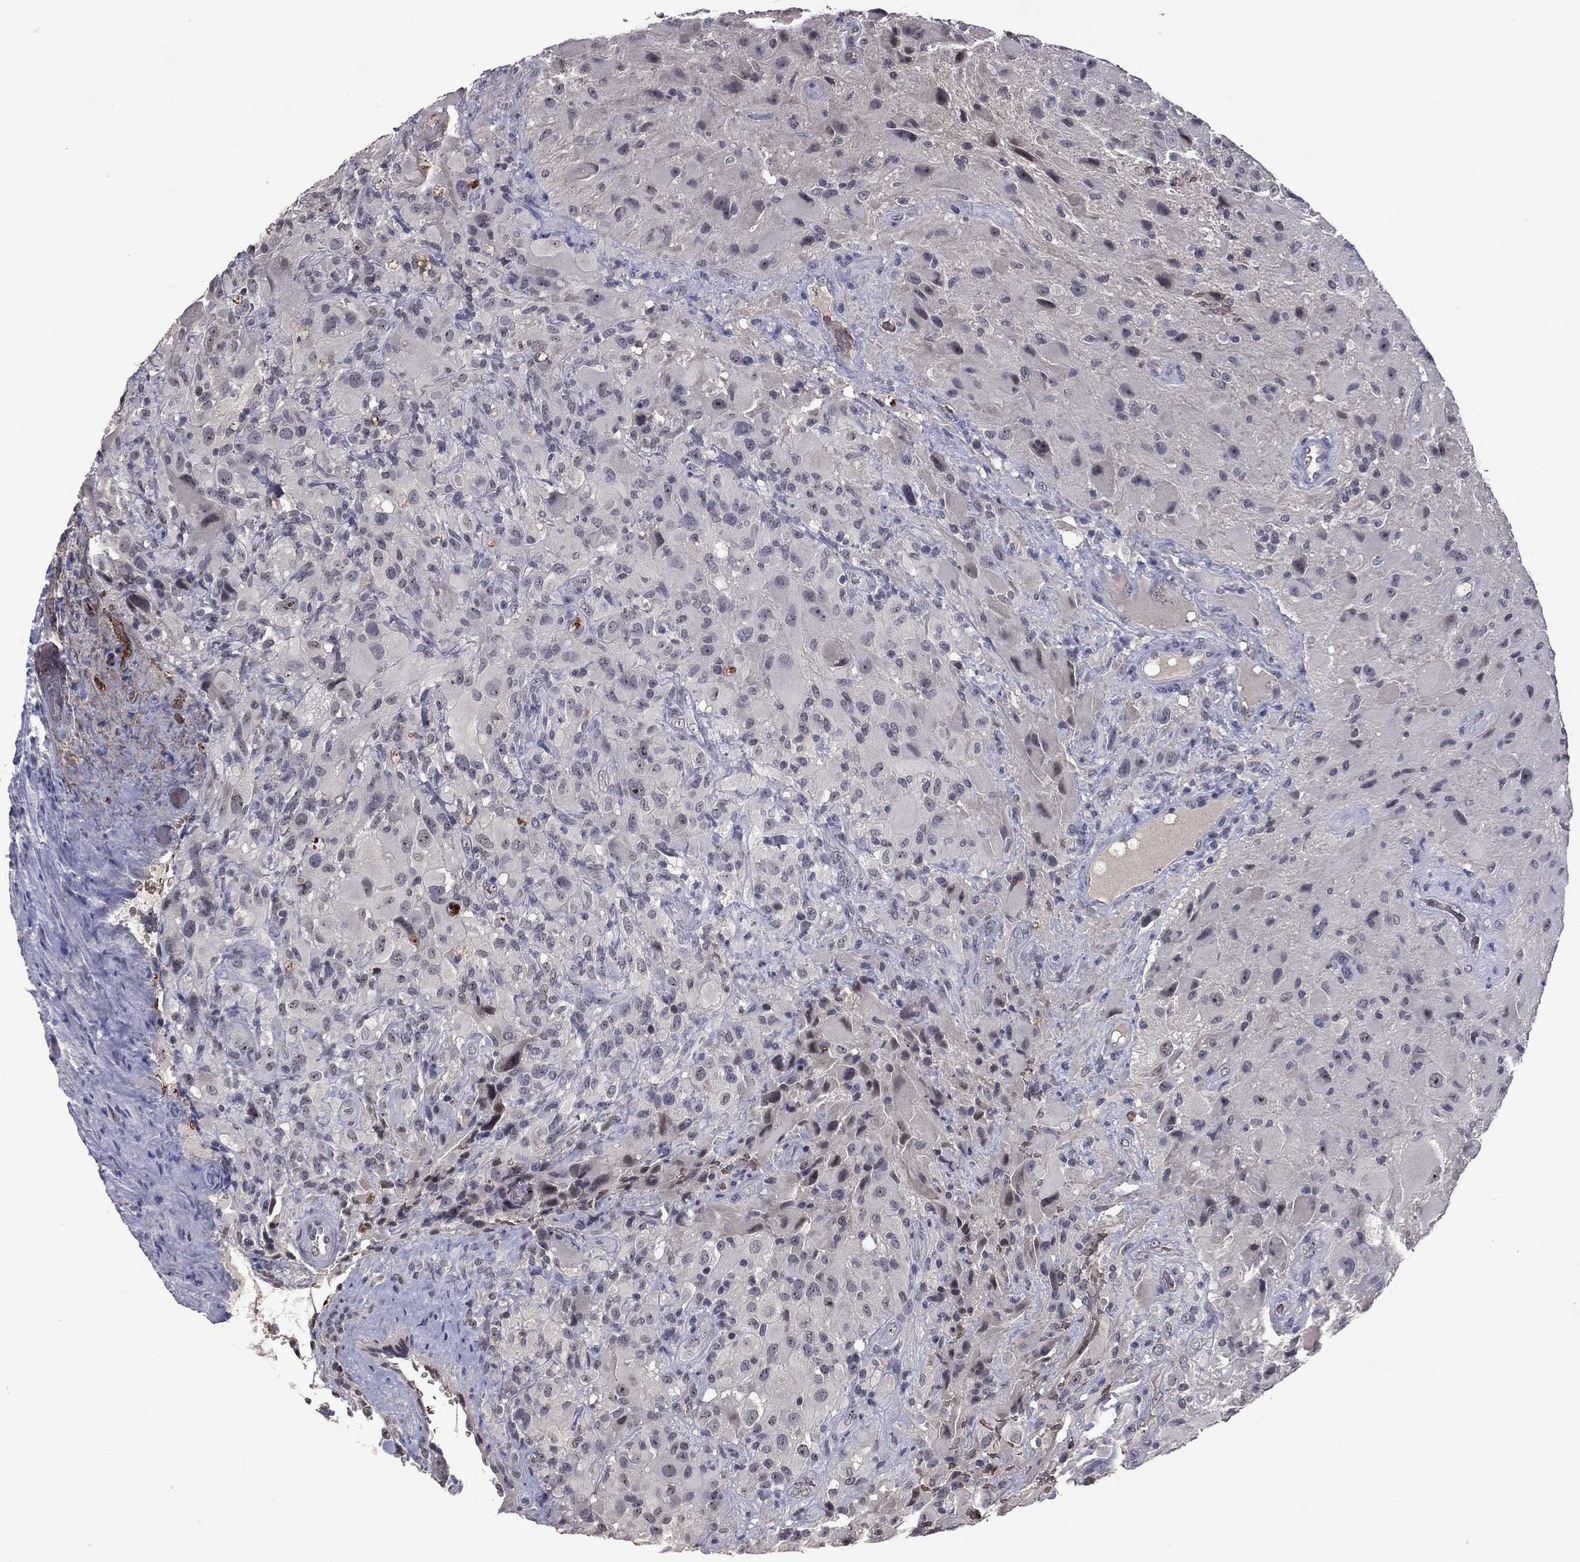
{"staining": {"intensity": "negative", "quantity": "none", "location": "none"}, "tissue": "glioma", "cell_type": "Tumor cells", "image_type": "cancer", "snomed": [{"axis": "morphology", "description": "Glioma, malignant, High grade"}, {"axis": "topography", "description": "Cerebral cortex"}], "caption": "A histopathology image of human malignant high-grade glioma is negative for staining in tumor cells.", "gene": "DSG4", "patient": {"sex": "male", "age": 35}}